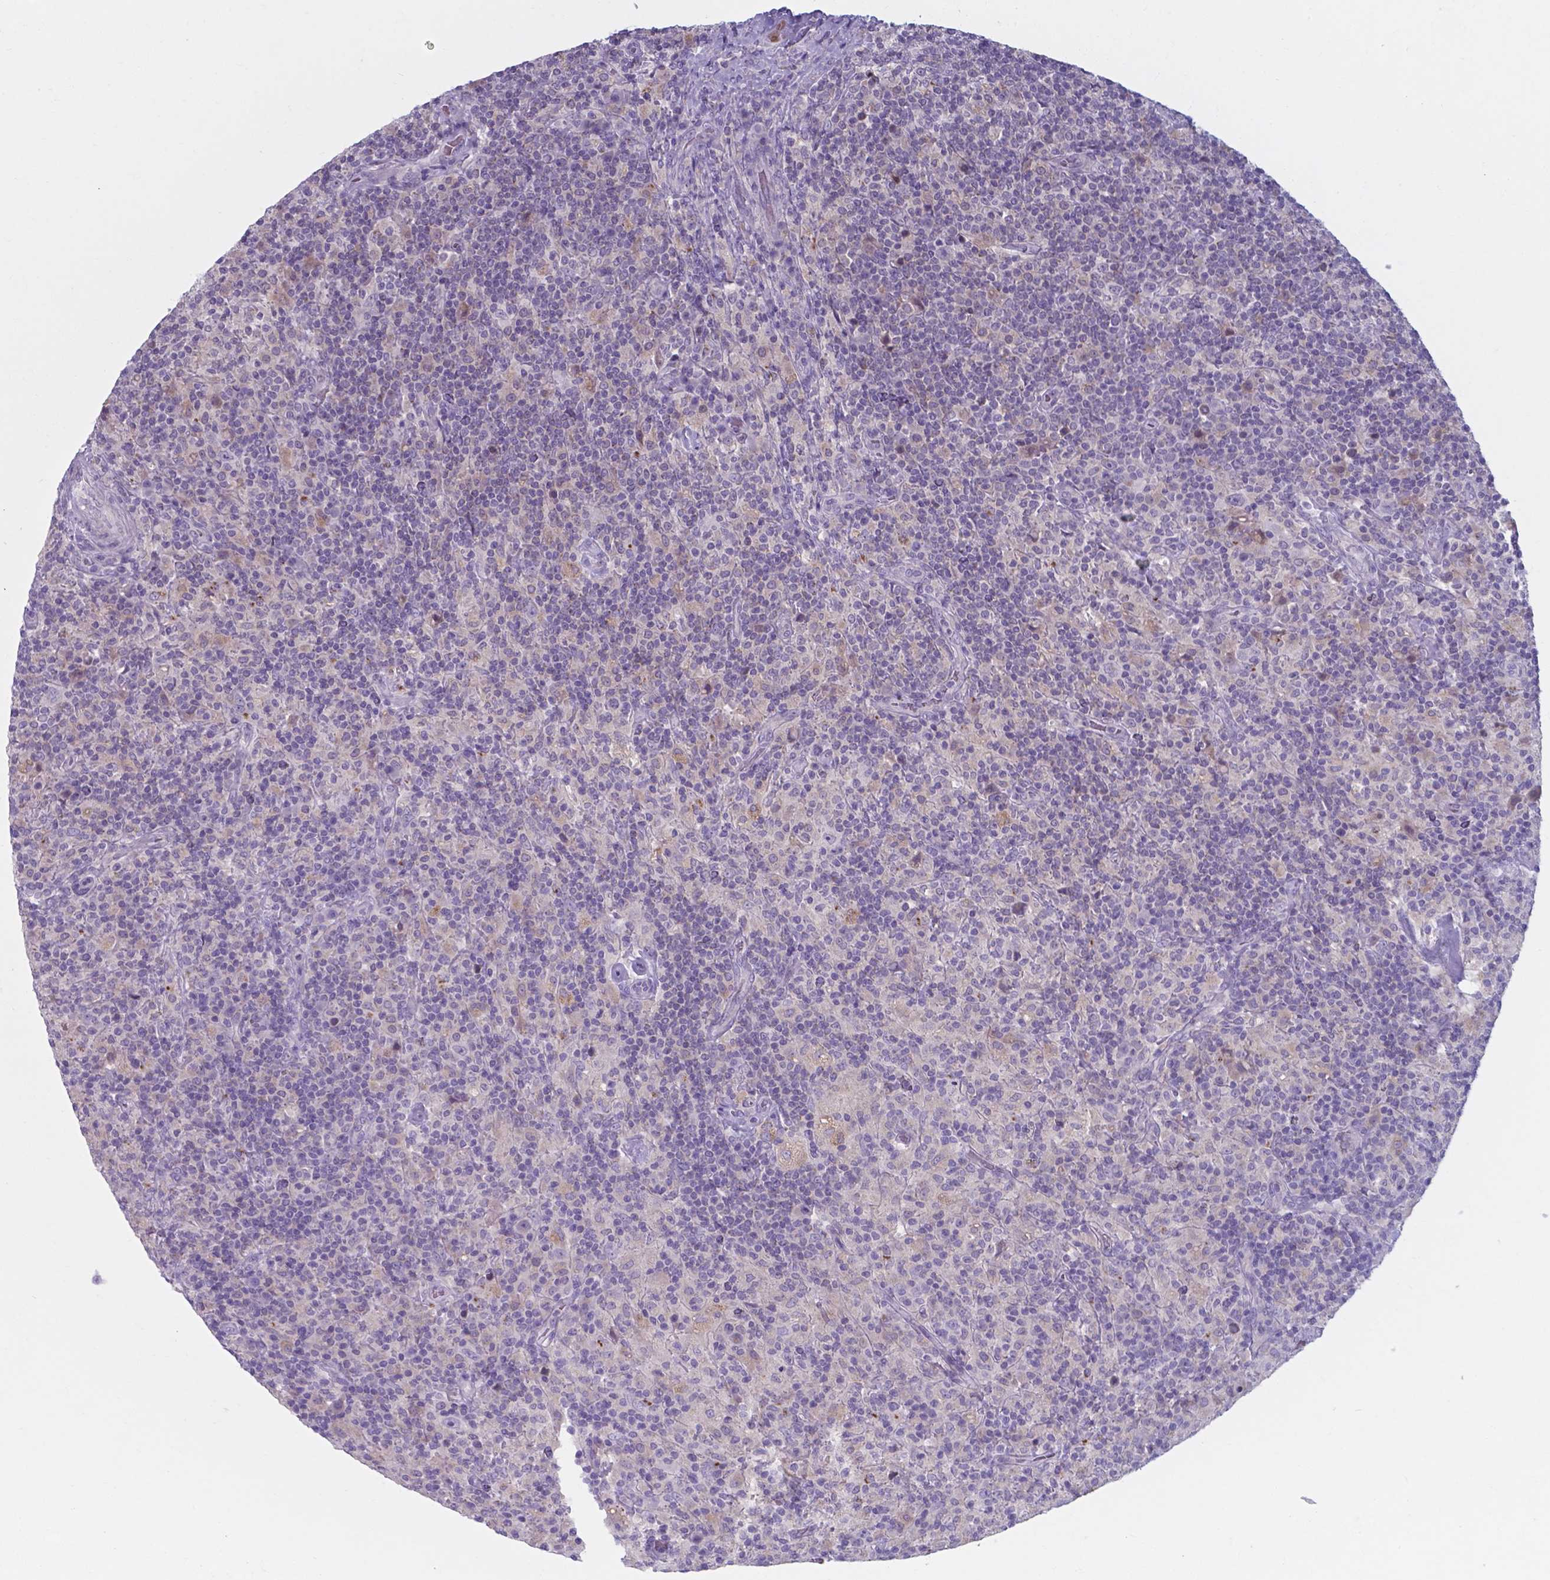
{"staining": {"intensity": "negative", "quantity": "none", "location": "none"}, "tissue": "lymphoma", "cell_type": "Tumor cells", "image_type": "cancer", "snomed": [{"axis": "morphology", "description": "Hodgkin's disease, NOS"}, {"axis": "topography", "description": "Lymph node"}], "caption": "IHC histopathology image of lymphoma stained for a protein (brown), which demonstrates no positivity in tumor cells. The staining was performed using DAB to visualize the protein expression in brown, while the nuclei were stained in blue with hematoxylin (Magnification: 20x).", "gene": "AP5B1", "patient": {"sex": "male", "age": 70}}